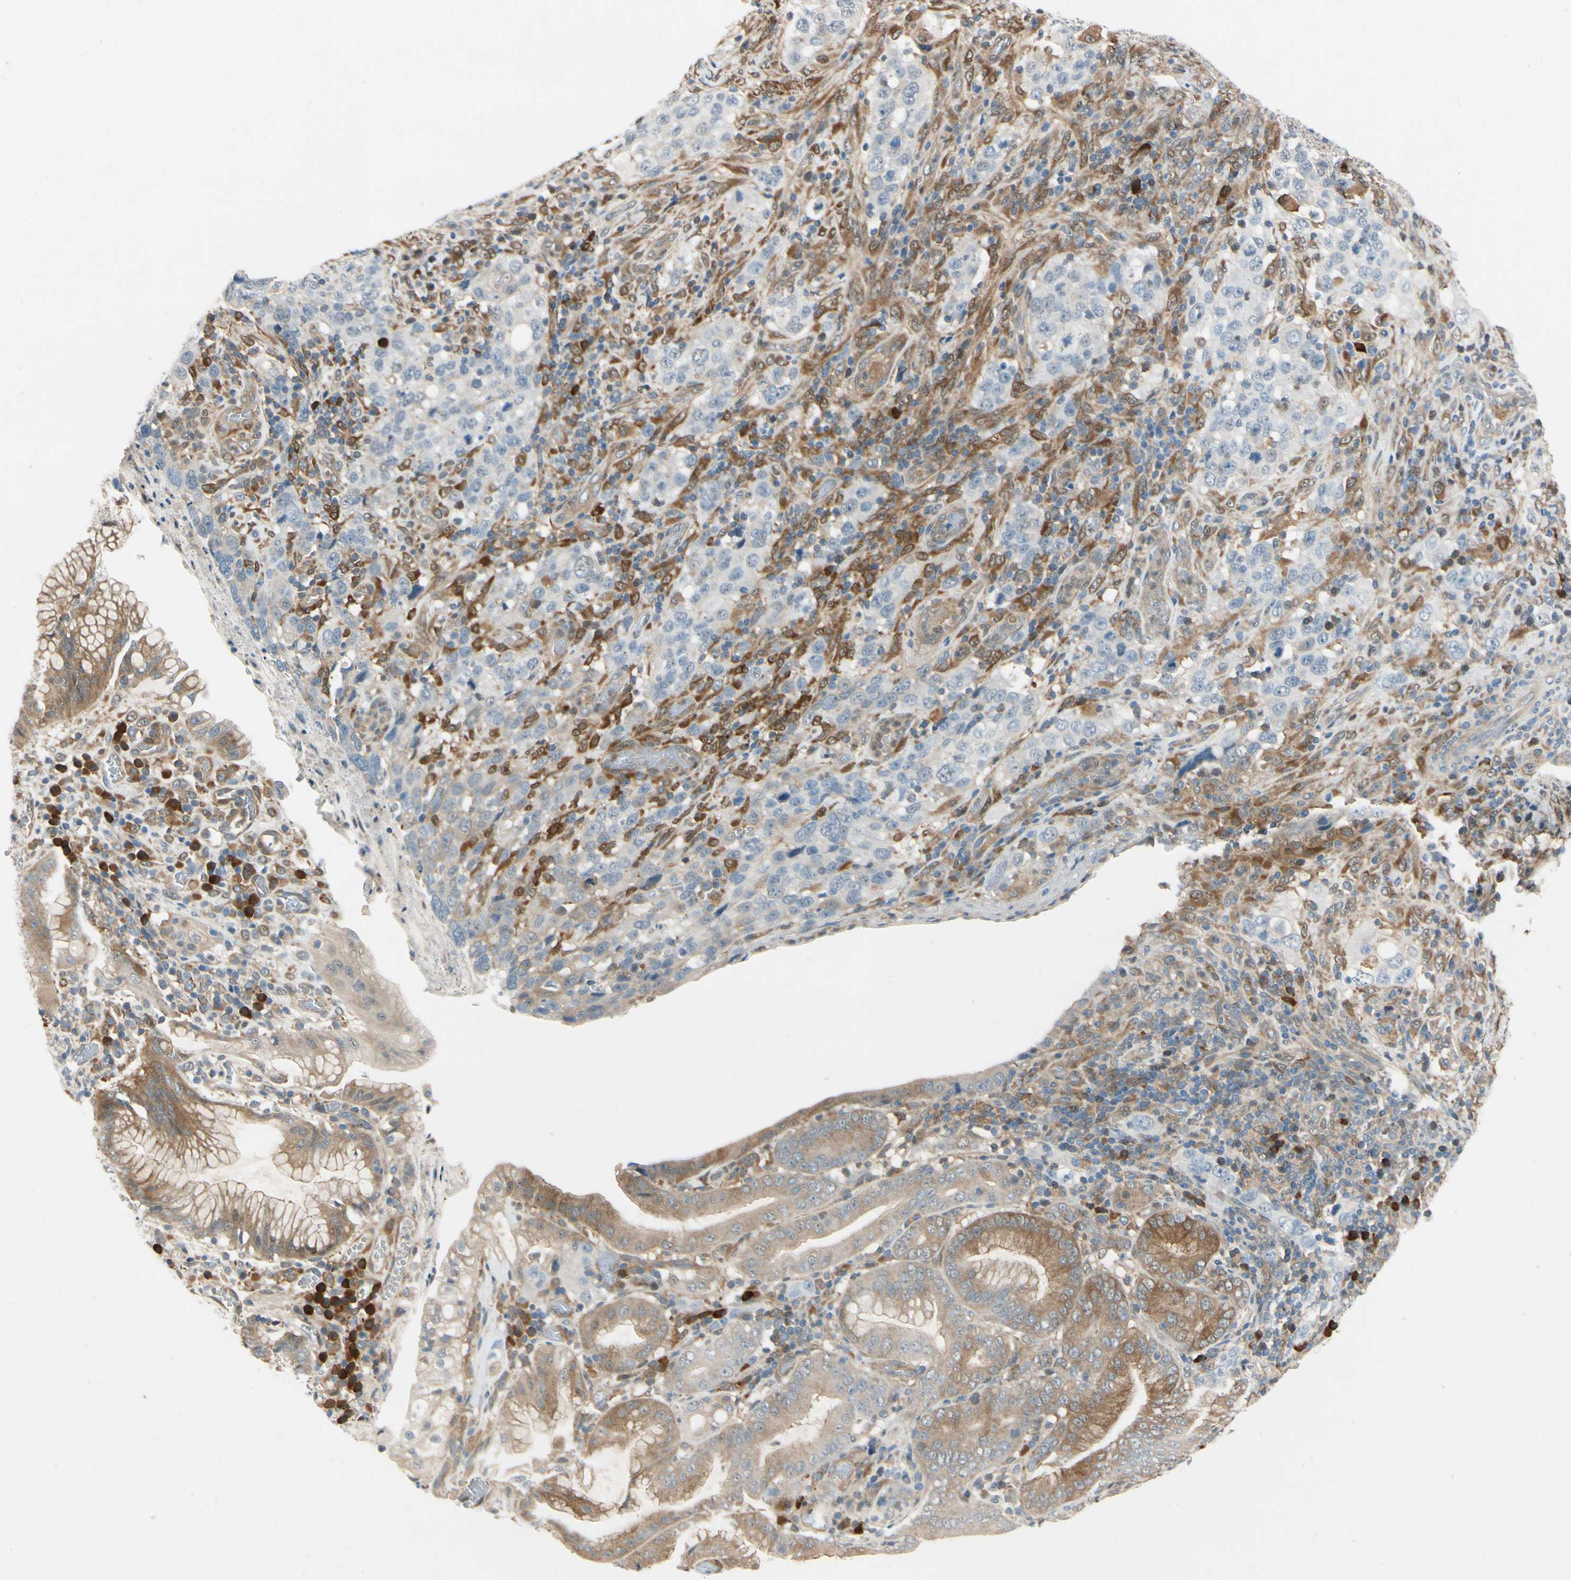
{"staining": {"intensity": "weak", "quantity": "<25%", "location": "cytoplasmic/membranous"}, "tissue": "stomach cancer", "cell_type": "Tumor cells", "image_type": "cancer", "snomed": [{"axis": "morphology", "description": "Normal tissue, NOS"}, {"axis": "morphology", "description": "Adenocarcinoma, NOS"}, {"axis": "topography", "description": "Stomach"}], "caption": "The immunohistochemistry (IHC) image has no significant positivity in tumor cells of stomach adenocarcinoma tissue. Brightfield microscopy of immunohistochemistry stained with DAB (3,3'-diaminobenzidine) (brown) and hematoxylin (blue), captured at high magnification.", "gene": "WIPI1", "patient": {"sex": "male", "age": 48}}